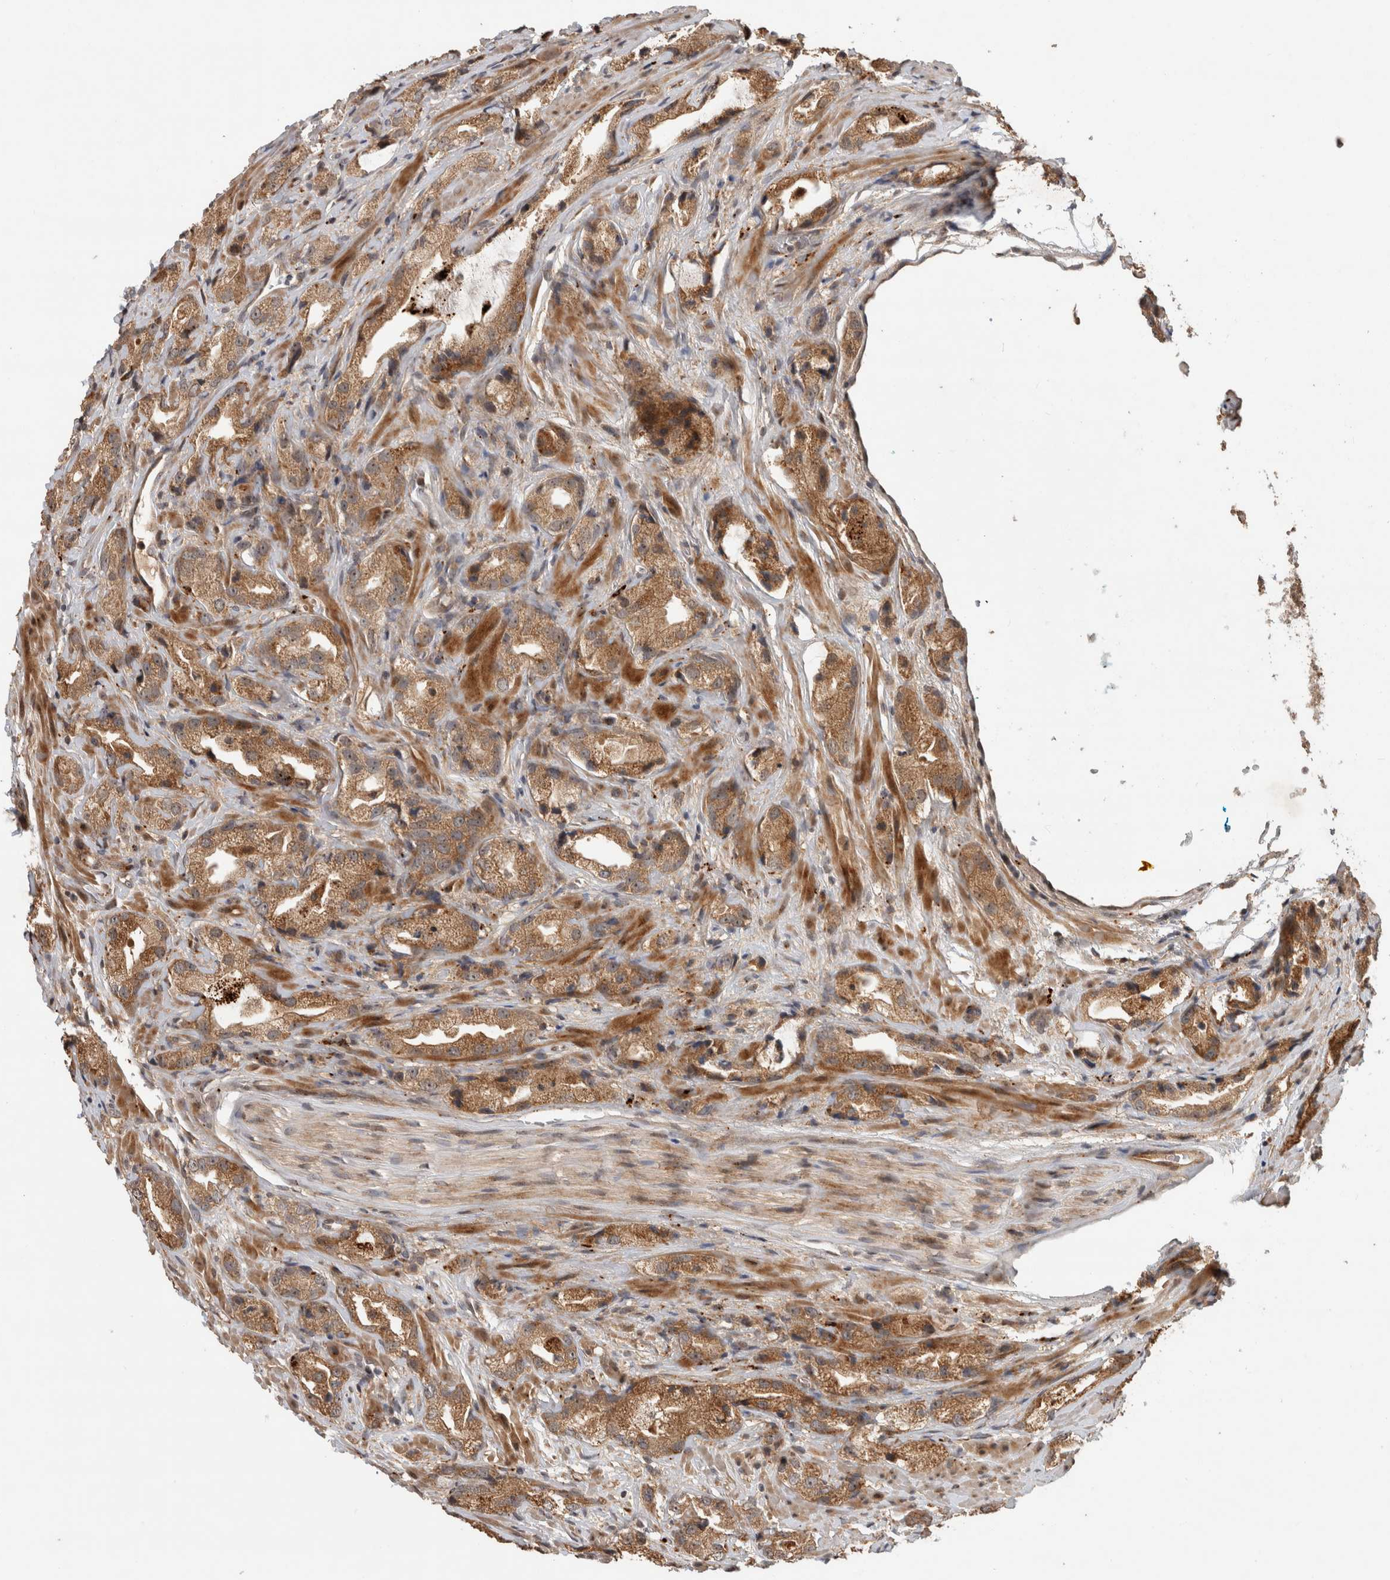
{"staining": {"intensity": "moderate", "quantity": ">75%", "location": "cytoplasmic/membranous"}, "tissue": "prostate cancer", "cell_type": "Tumor cells", "image_type": "cancer", "snomed": [{"axis": "morphology", "description": "Adenocarcinoma, High grade"}, {"axis": "topography", "description": "Prostate"}], "caption": "Immunohistochemistry staining of adenocarcinoma (high-grade) (prostate), which shows medium levels of moderate cytoplasmic/membranous expression in about >75% of tumor cells indicating moderate cytoplasmic/membranous protein positivity. The staining was performed using DAB (3,3'-diaminobenzidine) (brown) for protein detection and nuclei were counterstained in hematoxylin (blue).", "gene": "PITPNC1", "patient": {"sex": "male", "age": 63}}